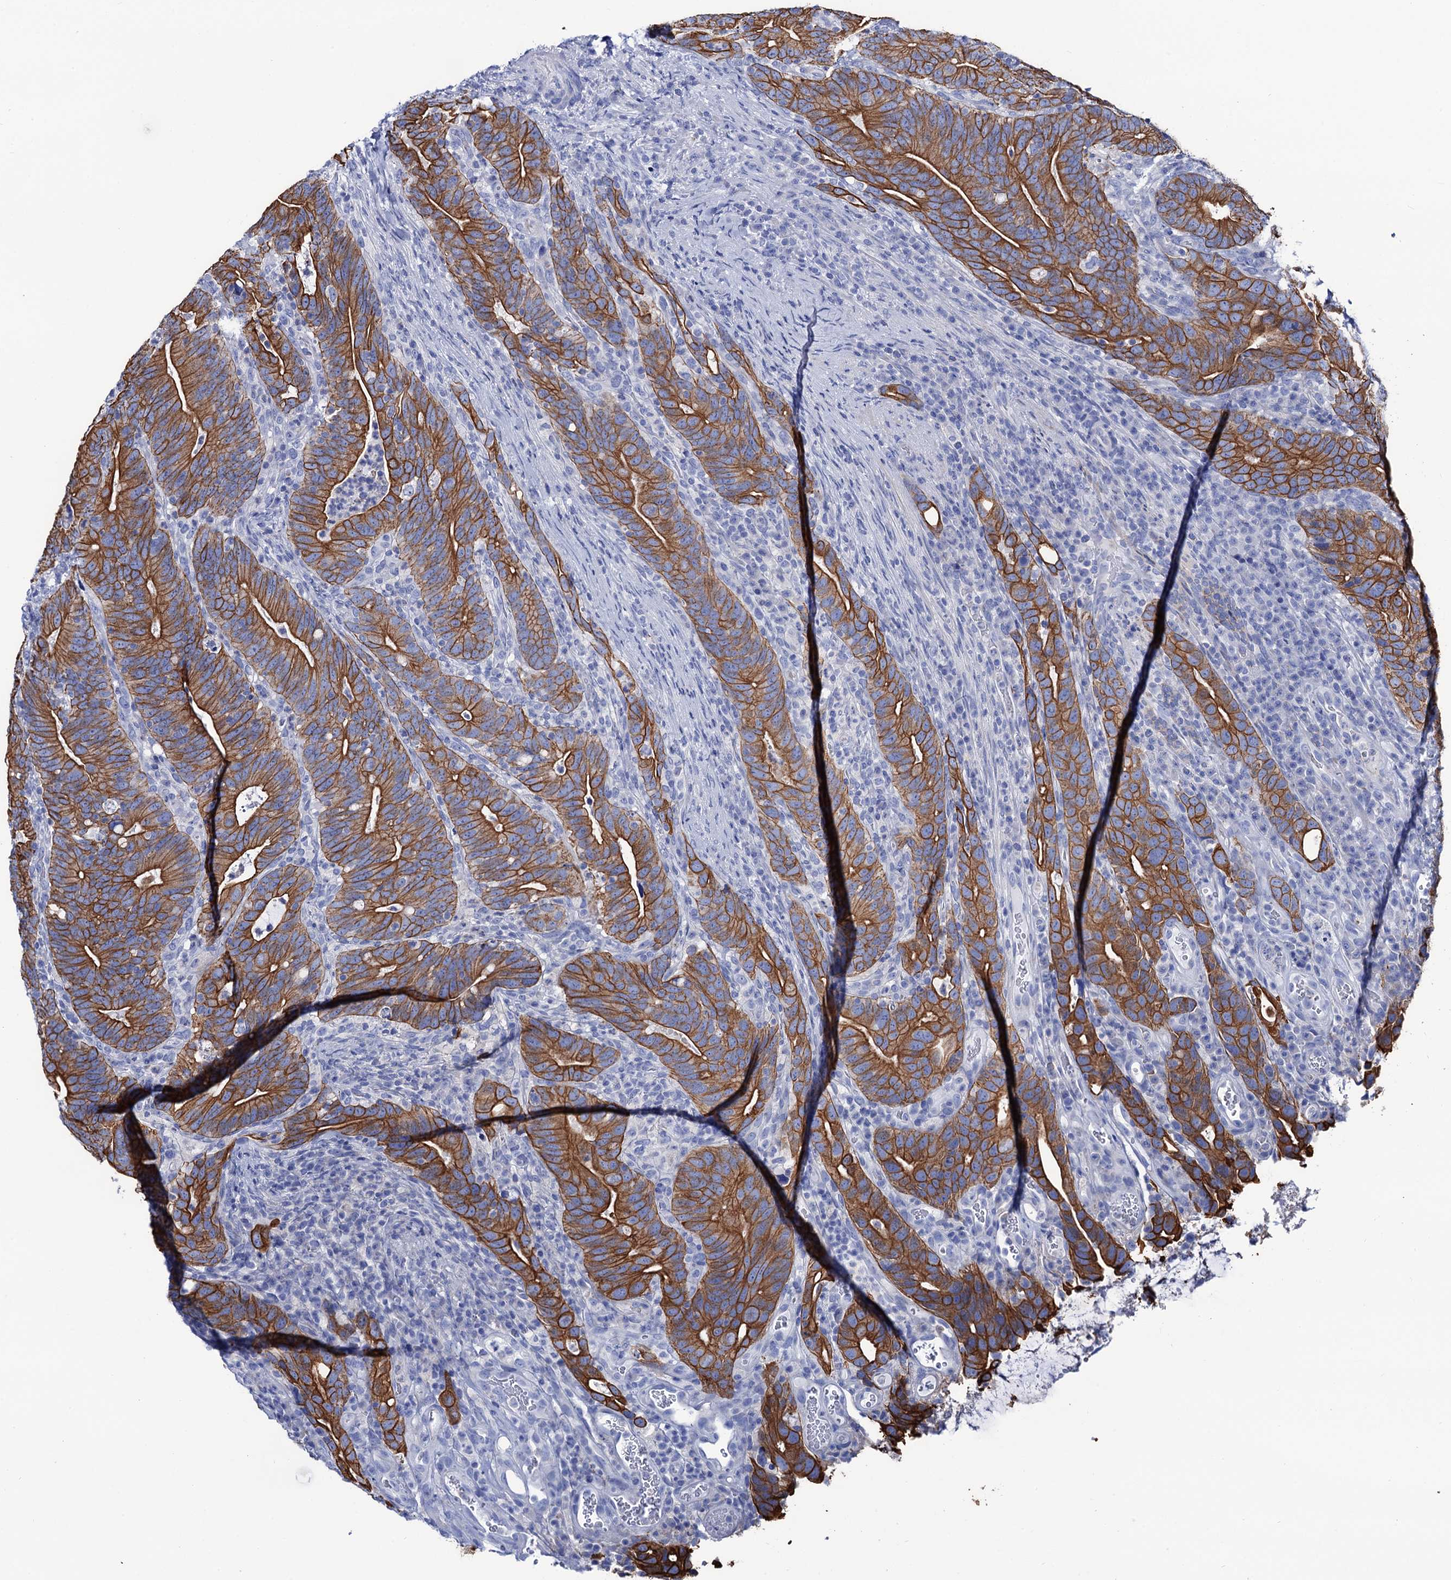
{"staining": {"intensity": "strong", "quantity": ">75%", "location": "cytoplasmic/membranous"}, "tissue": "colorectal cancer", "cell_type": "Tumor cells", "image_type": "cancer", "snomed": [{"axis": "morphology", "description": "Adenocarcinoma, NOS"}, {"axis": "topography", "description": "Colon"}], "caption": "This is an image of immunohistochemistry (IHC) staining of colorectal cancer (adenocarcinoma), which shows strong positivity in the cytoplasmic/membranous of tumor cells.", "gene": "RAB3IP", "patient": {"sex": "female", "age": 66}}